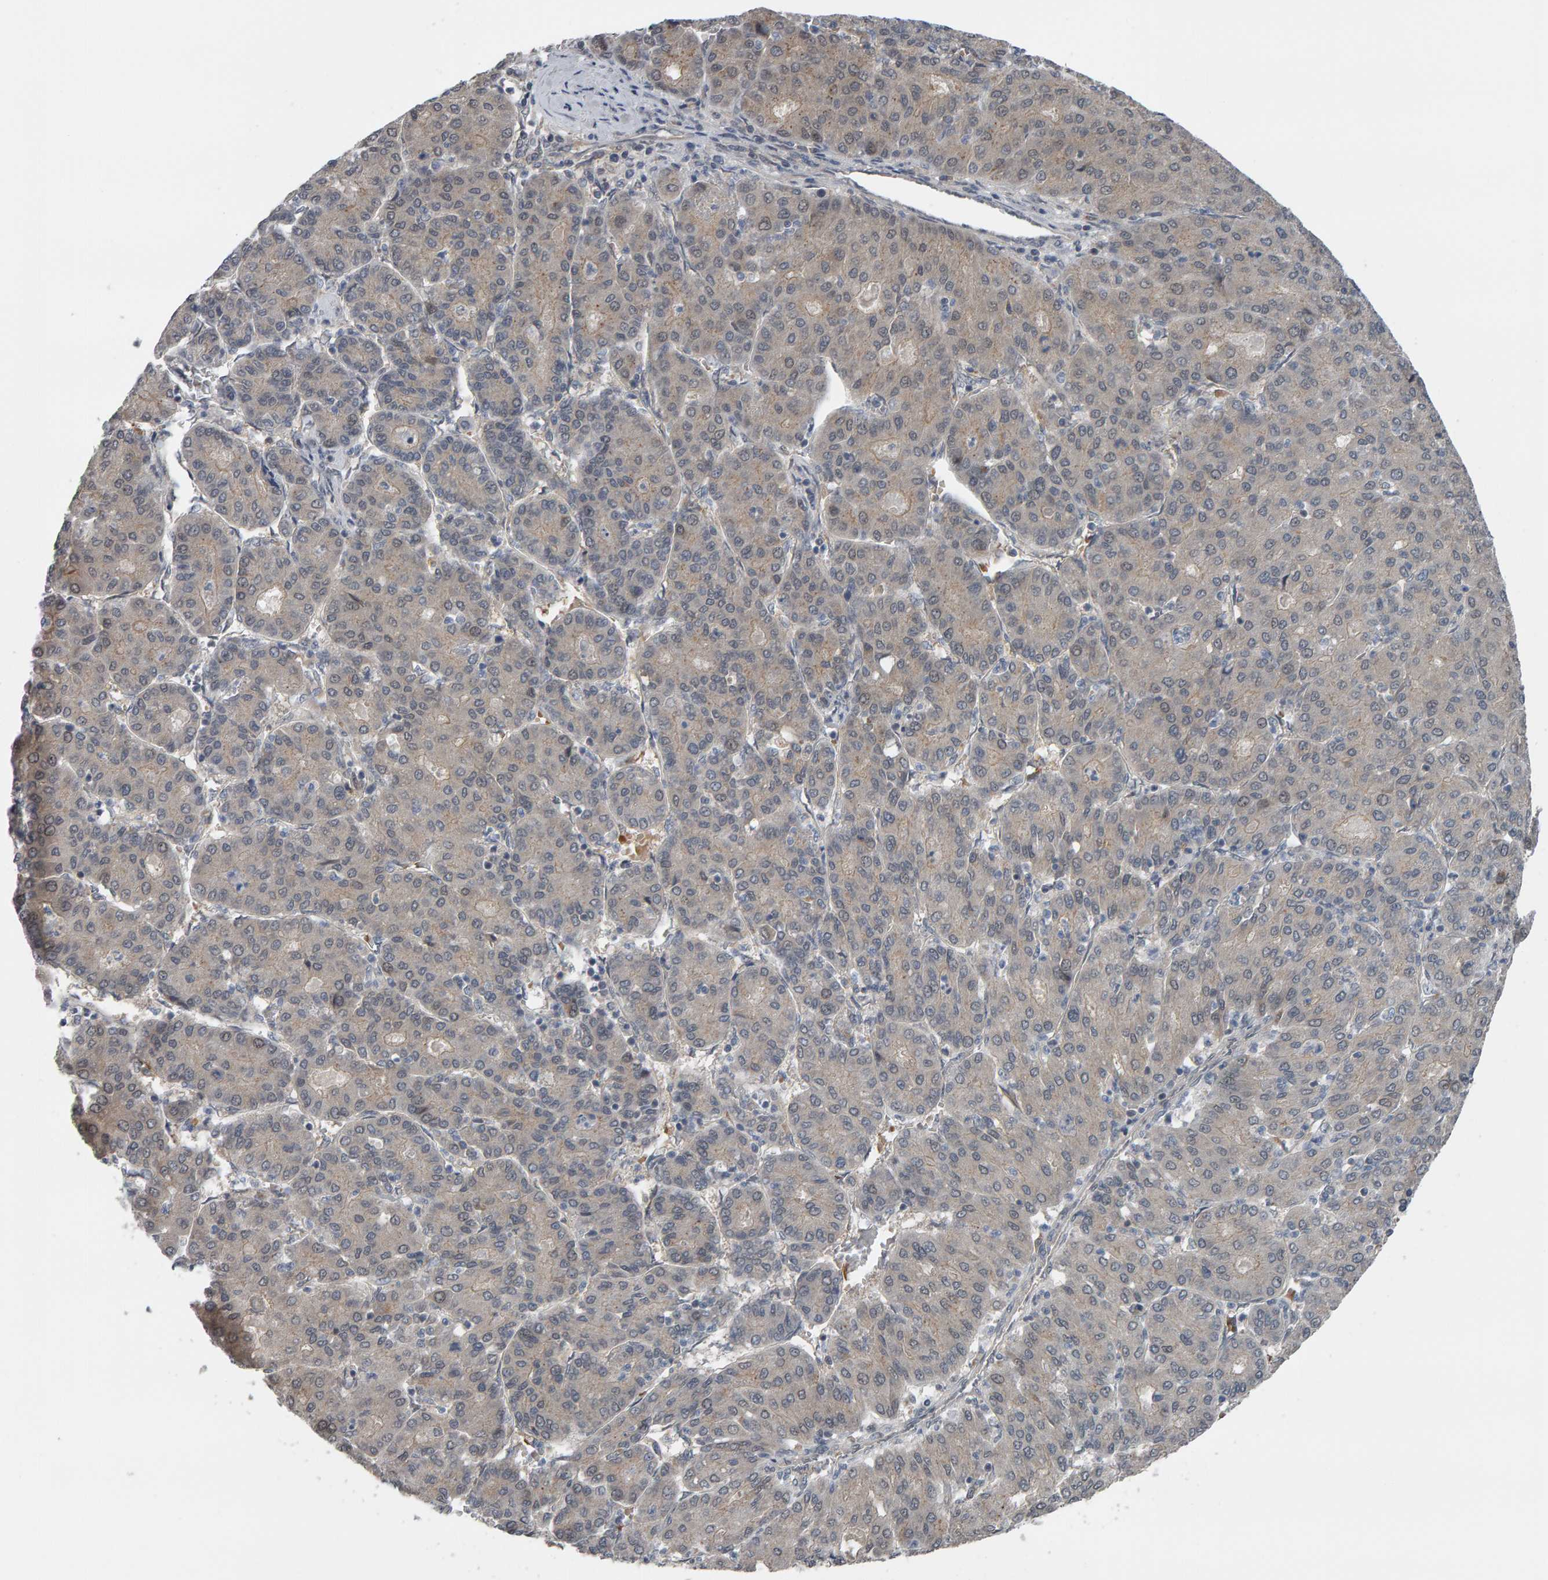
{"staining": {"intensity": "negative", "quantity": "none", "location": "none"}, "tissue": "liver cancer", "cell_type": "Tumor cells", "image_type": "cancer", "snomed": [{"axis": "morphology", "description": "Carcinoma, Hepatocellular, NOS"}, {"axis": "topography", "description": "Liver"}], "caption": "Immunohistochemistry (IHC) micrograph of neoplastic tissue: hepatocellular carcinoma (liver) stained with DAB (3,3'-diaminobenzidine) displays no significant protein positivity in tumor cells.", "gene": "COASY", "patient": {"sex": "male", "age": 65}}